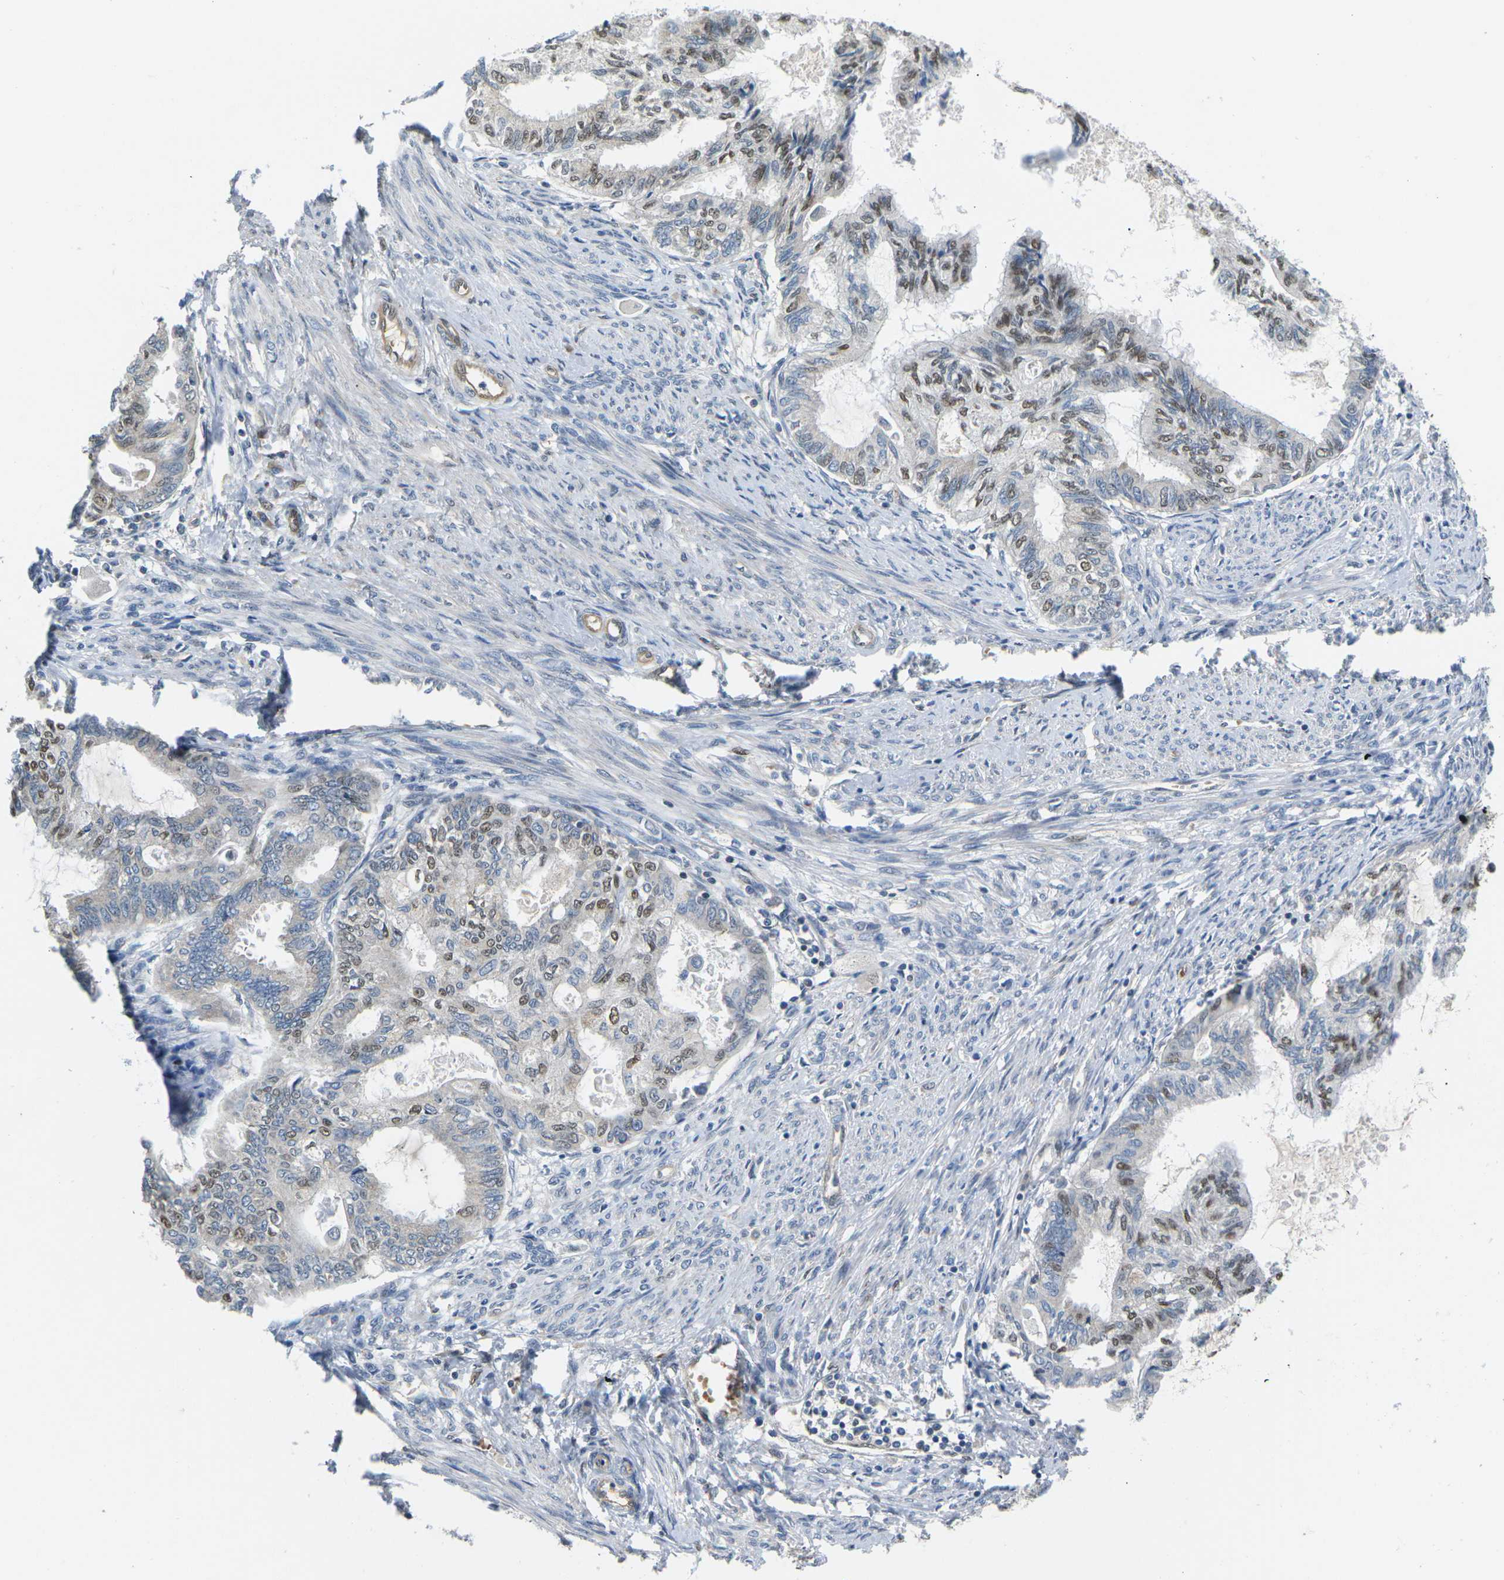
{"staining": {"intensity": "moderate", "quantity": "25%-75%", "location": "nuclear"}, "tissue": "cervical cancer", "cell_type": "Tumor cells", "image_type": "cancer", "snomed": [{"axis": "morphology", "description": "Normal tissue, NOS"}, {"axis": "morphology", "description": "Adenocarcinoma, NOS"}, {"axis": "topography", "description": "Cervix"}, {"axis": "topography", "description": "Endometrium"}], "caption": "Adenocarcinoma (cervical) was stained to show a protein in brown. There is medium levels of moderate nuclear positivity in approximately 25%-75% of tumor cells. The protein of interest is stained brown, and the nuclei are stained in blue (DAB IHC with brightfield microscopy, high magnification).", "gene": "ERBB4", "patient": {"sex": "female", "age": 86}}